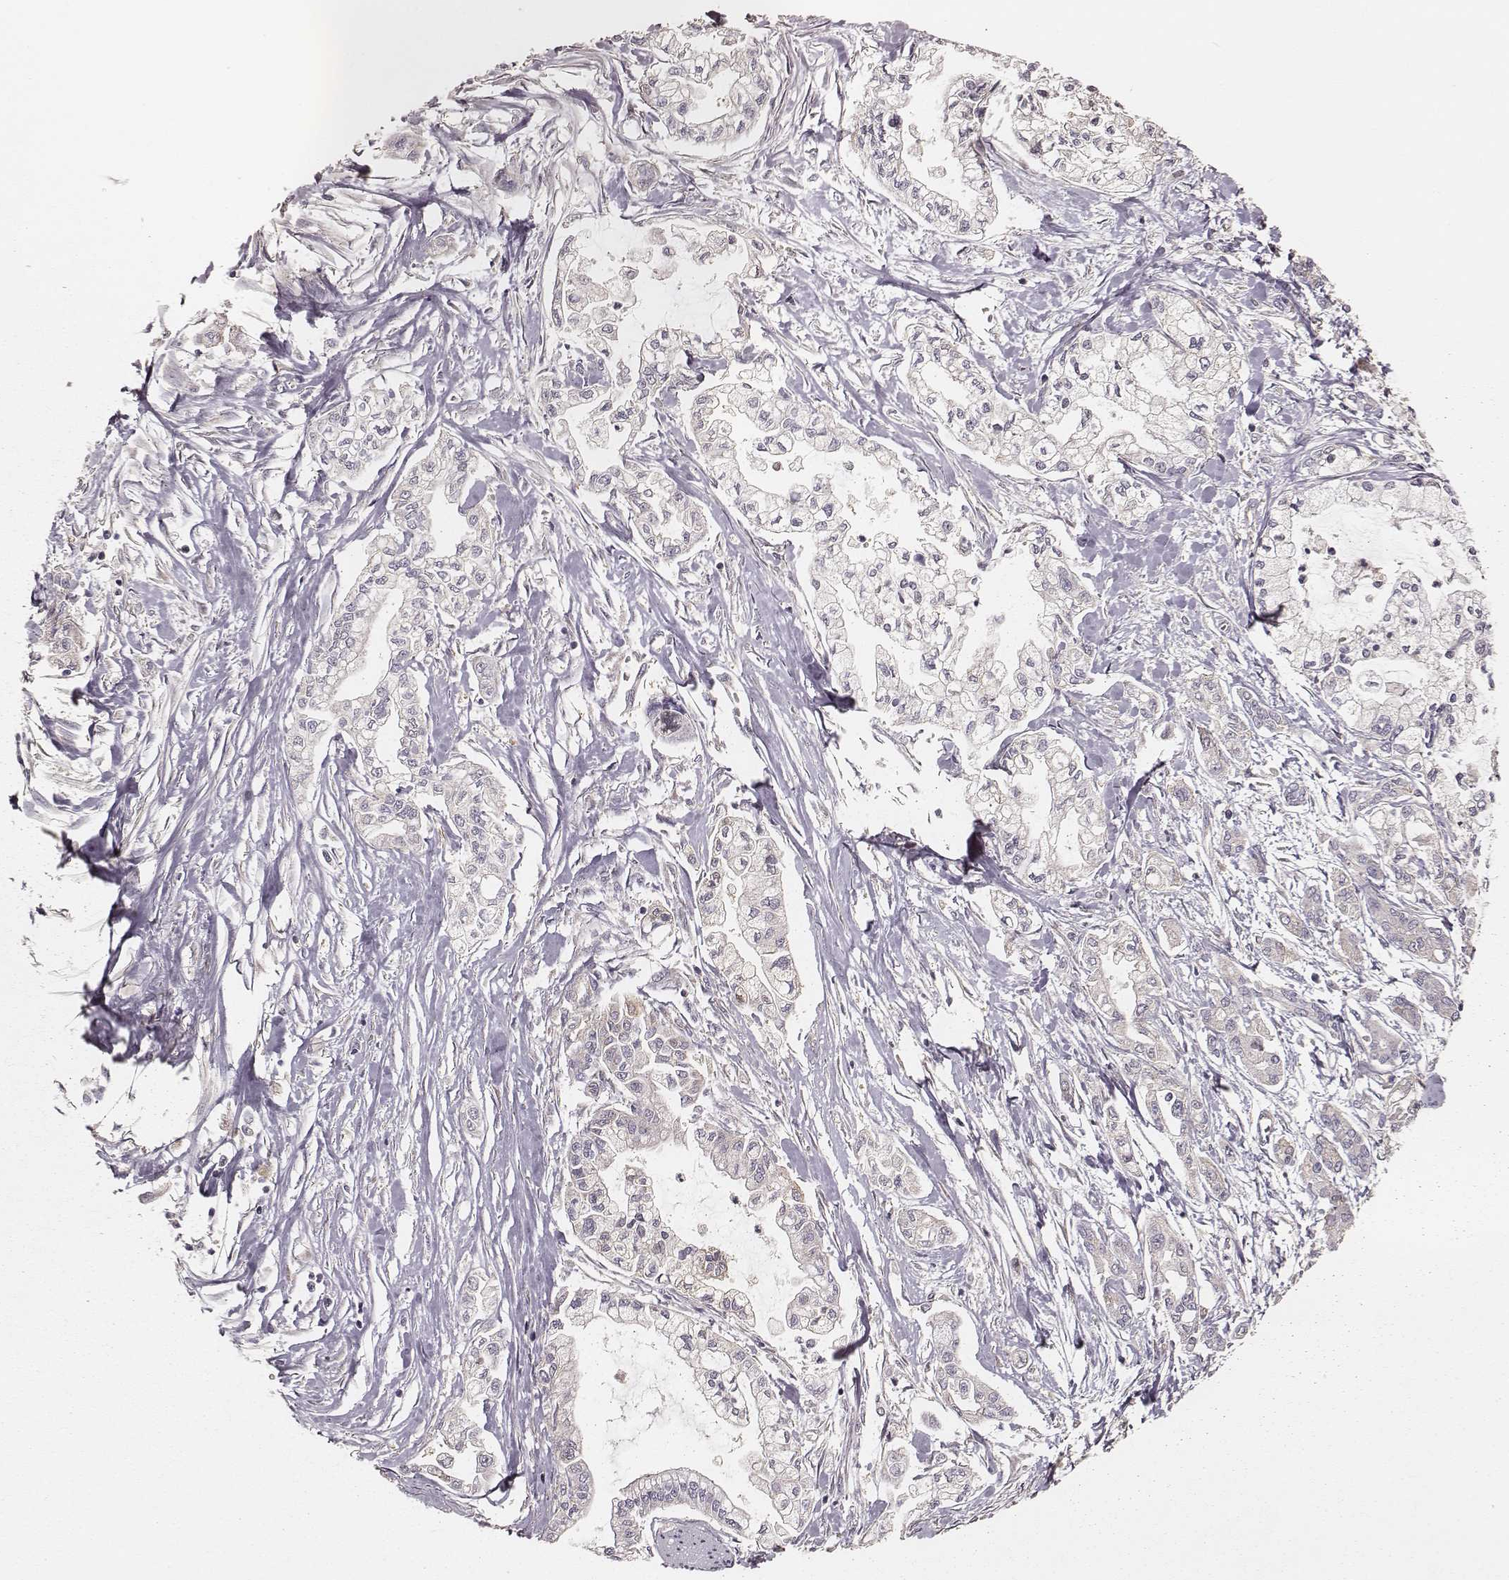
{"staining": {"intensity": "negative", "quantity": "none", "location": "none"}, "tissue": "pancreatic cancer", "cell_type": "Tumor cells", "image_type": "cancer", "snomed": [{"axis": "morphology", "description": "Adenocarcinoma, NOS"}, {"axis": "topography", "description": "Pancreas"}], "caption": "This is a photomicrograph of immunohistochemistry (IHC) staining of pancreatic cancer (adenocarcinoma), which shows no expression in tumor cells. (IHC, brightfield microscopy, high magnification).", "gene": "CARS1", "patient": {"sex": "male", "age": 54}}